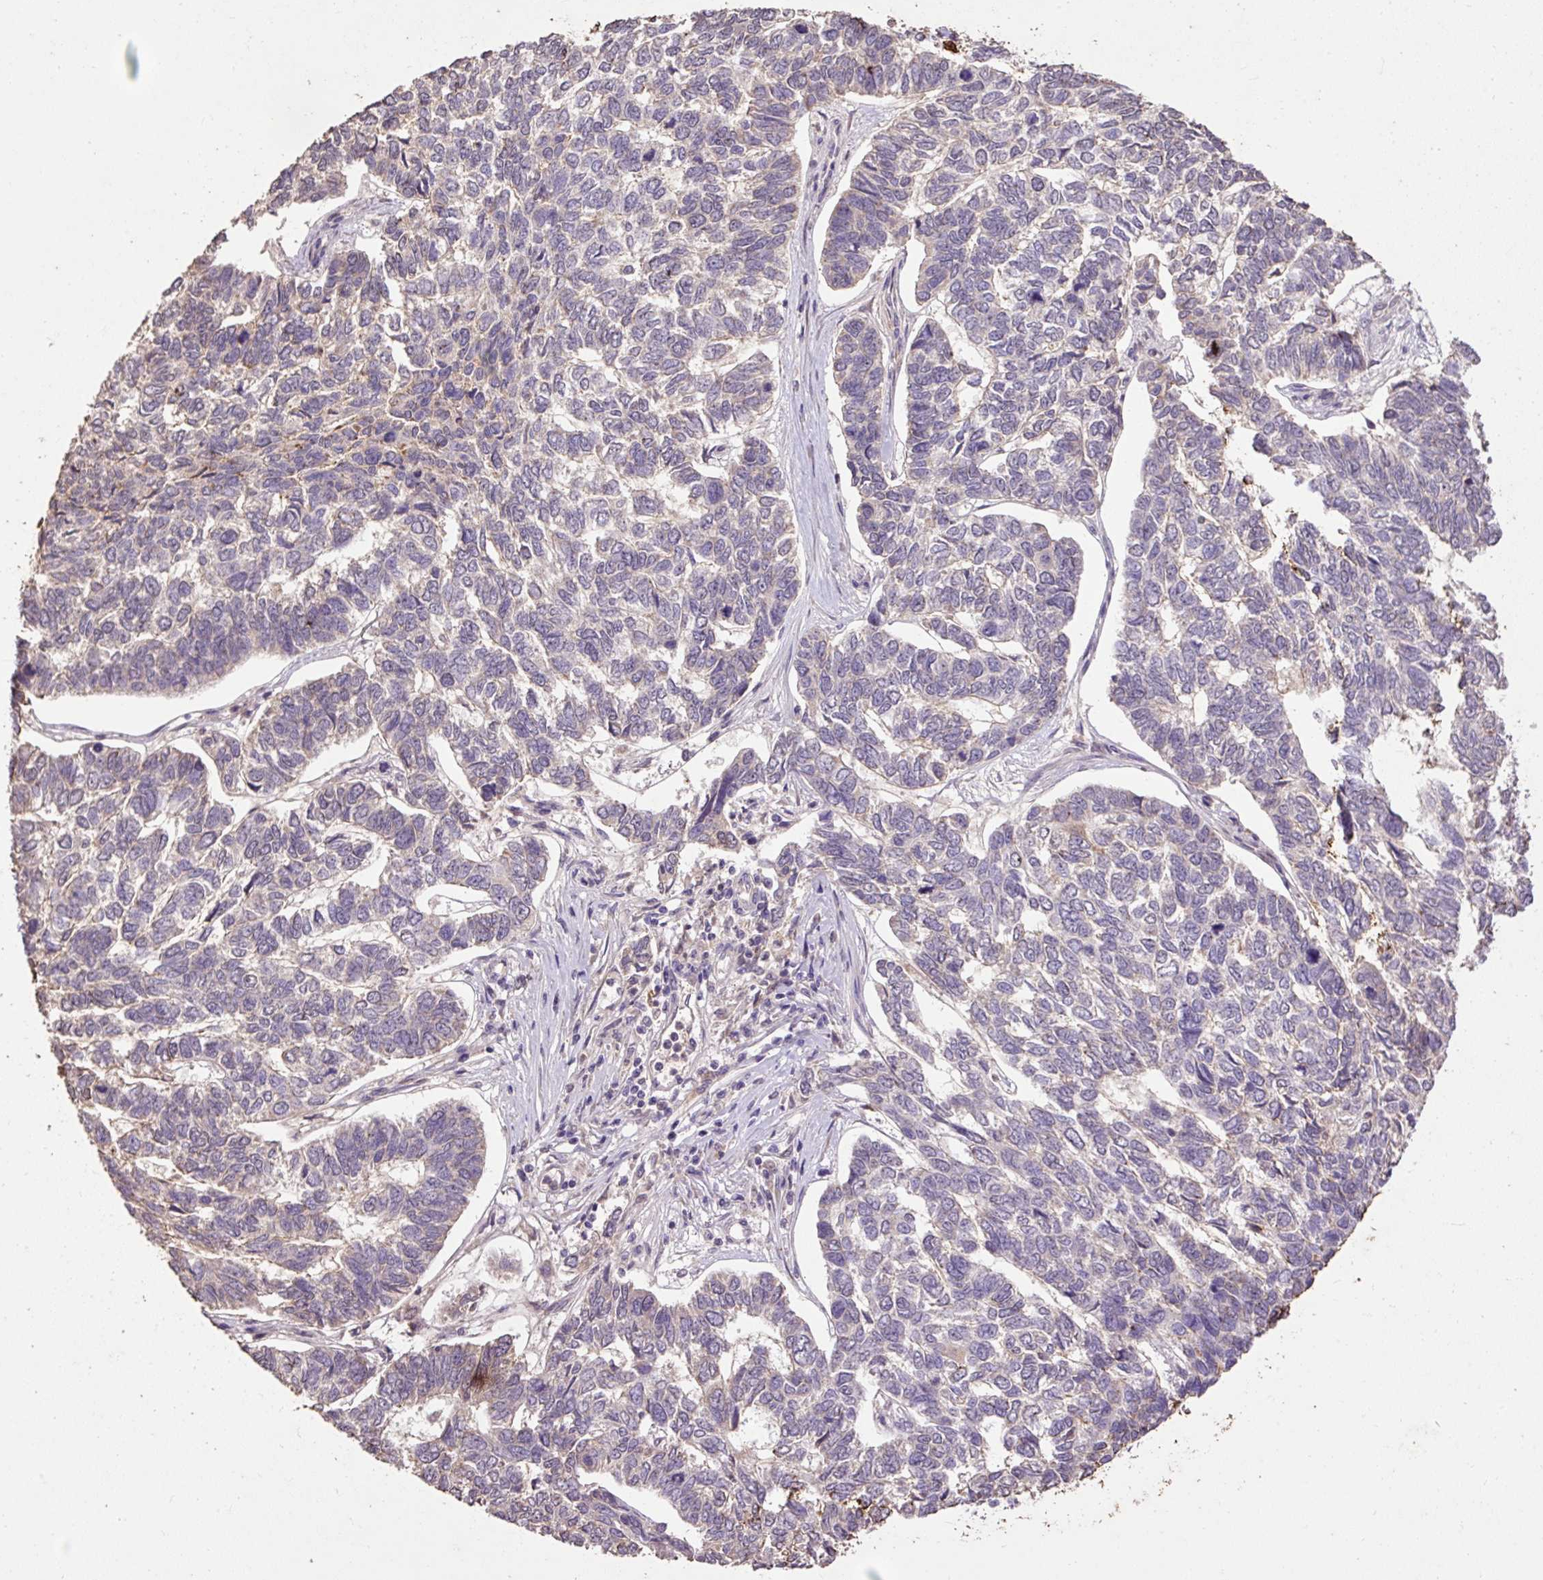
{"staining": {"intensity": "weak", "quantity": "<25%", "location": "cytoplasmic/membranous"}, "tissue": "skin cancer", "cell_type": "Tumor cells", "image_type": "cancer", "snomed": [{"axis": "morphology", "description": "Basal cell carcinoma"}, {"axis": "topography", "description": "Skin"}], "caption": "Skin cancer was stained to show a protein in brown. There is no significant positivity in tumor cells.", "gene": "LRTM2", "patient": {"sex": "female", "age": 65}}